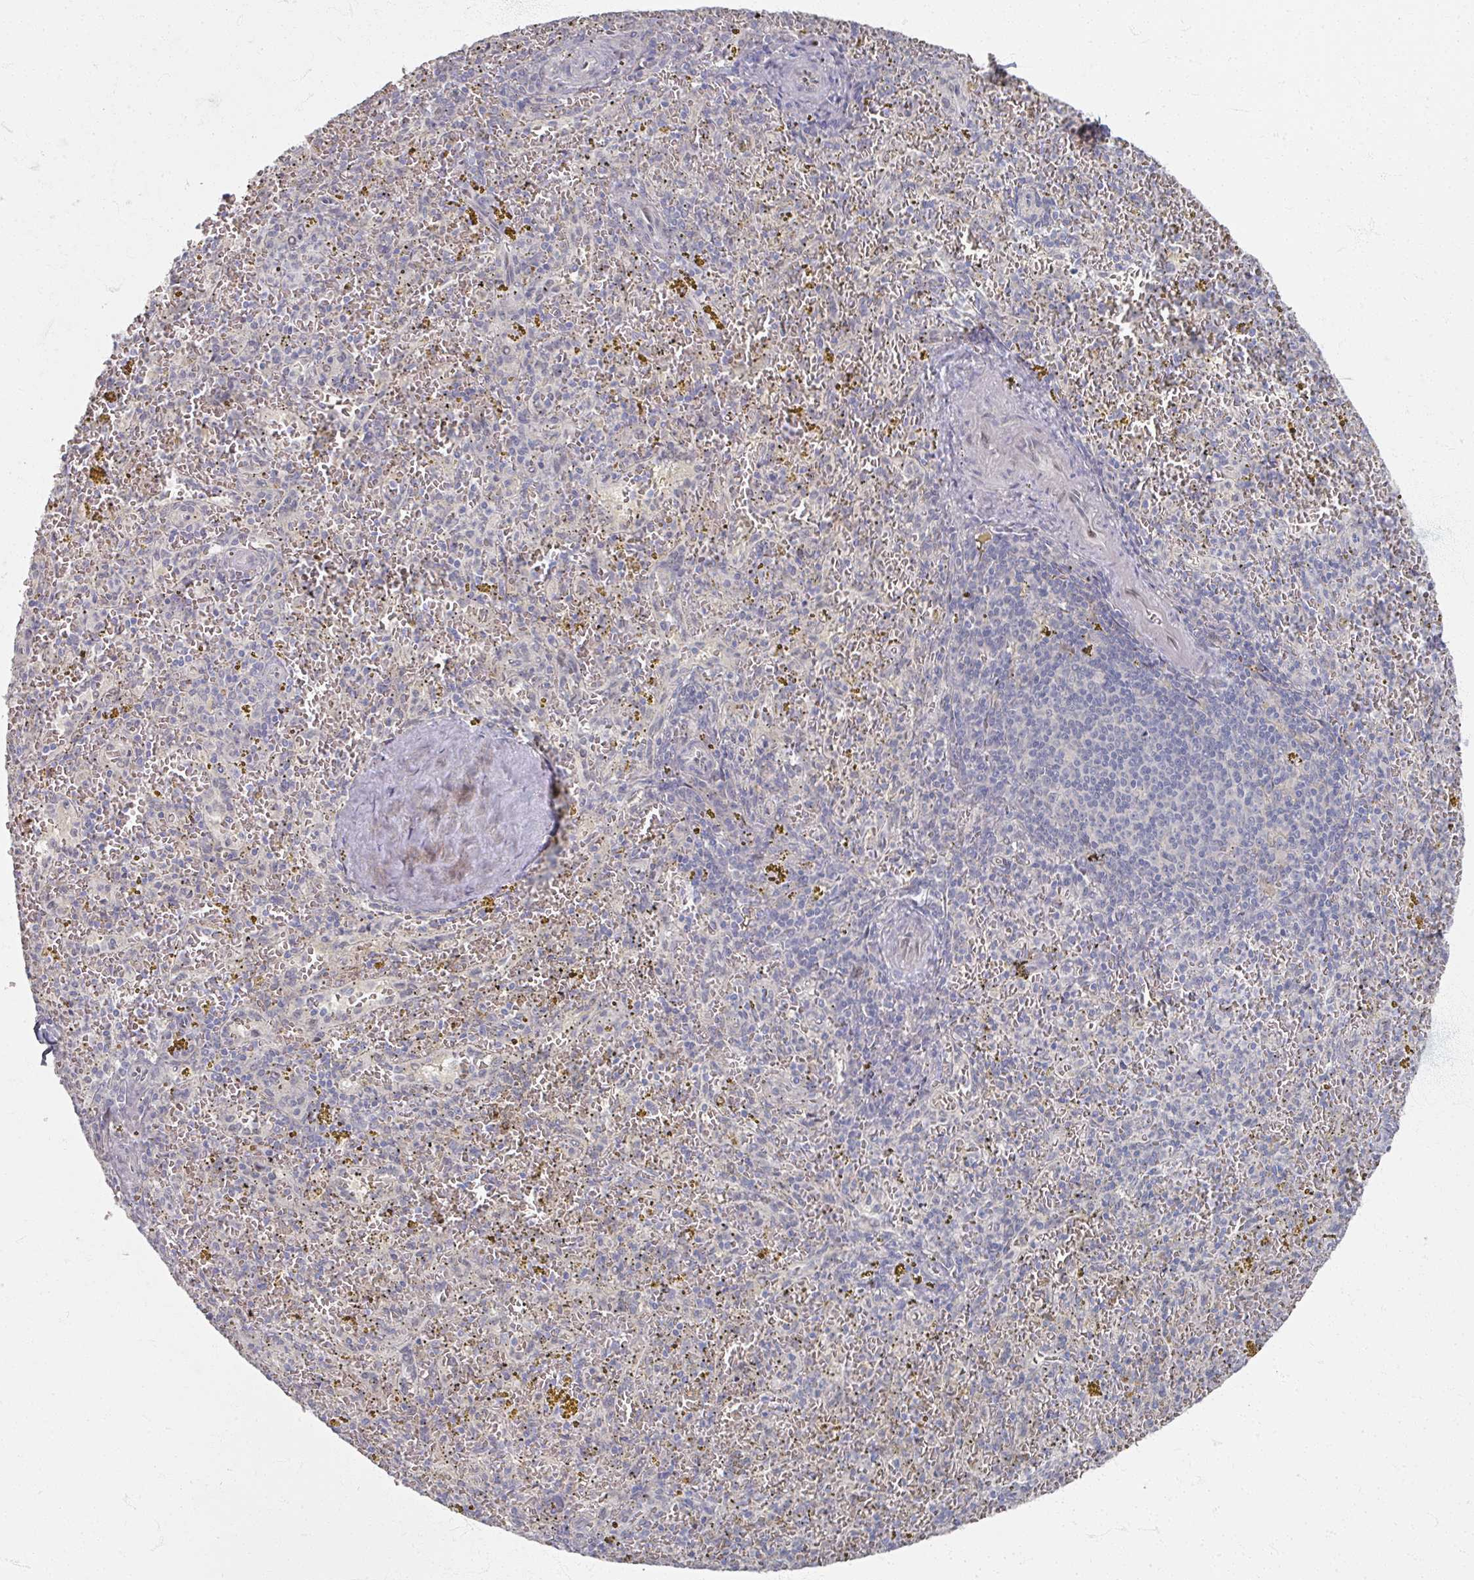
{"staining": {"intensity": "negative", "quantity": "none", "location": "none"}, "tissue": "spleen", "cell_type": "Cells in red pulp", "image_type": "normal", "snomed": [{"axis": "morphology", "description": "Normal tissue, NOS"}, {"axis": "topography", "description": "Spleen"}], "caption": "Immunohistochemistry of benign human spleen reveals no positivity in cells in red pulp. (IHC, brightfield microscopy, high magnification).", "gene": "TTYH3", "patient": {"sex": "male", "age": 57}}